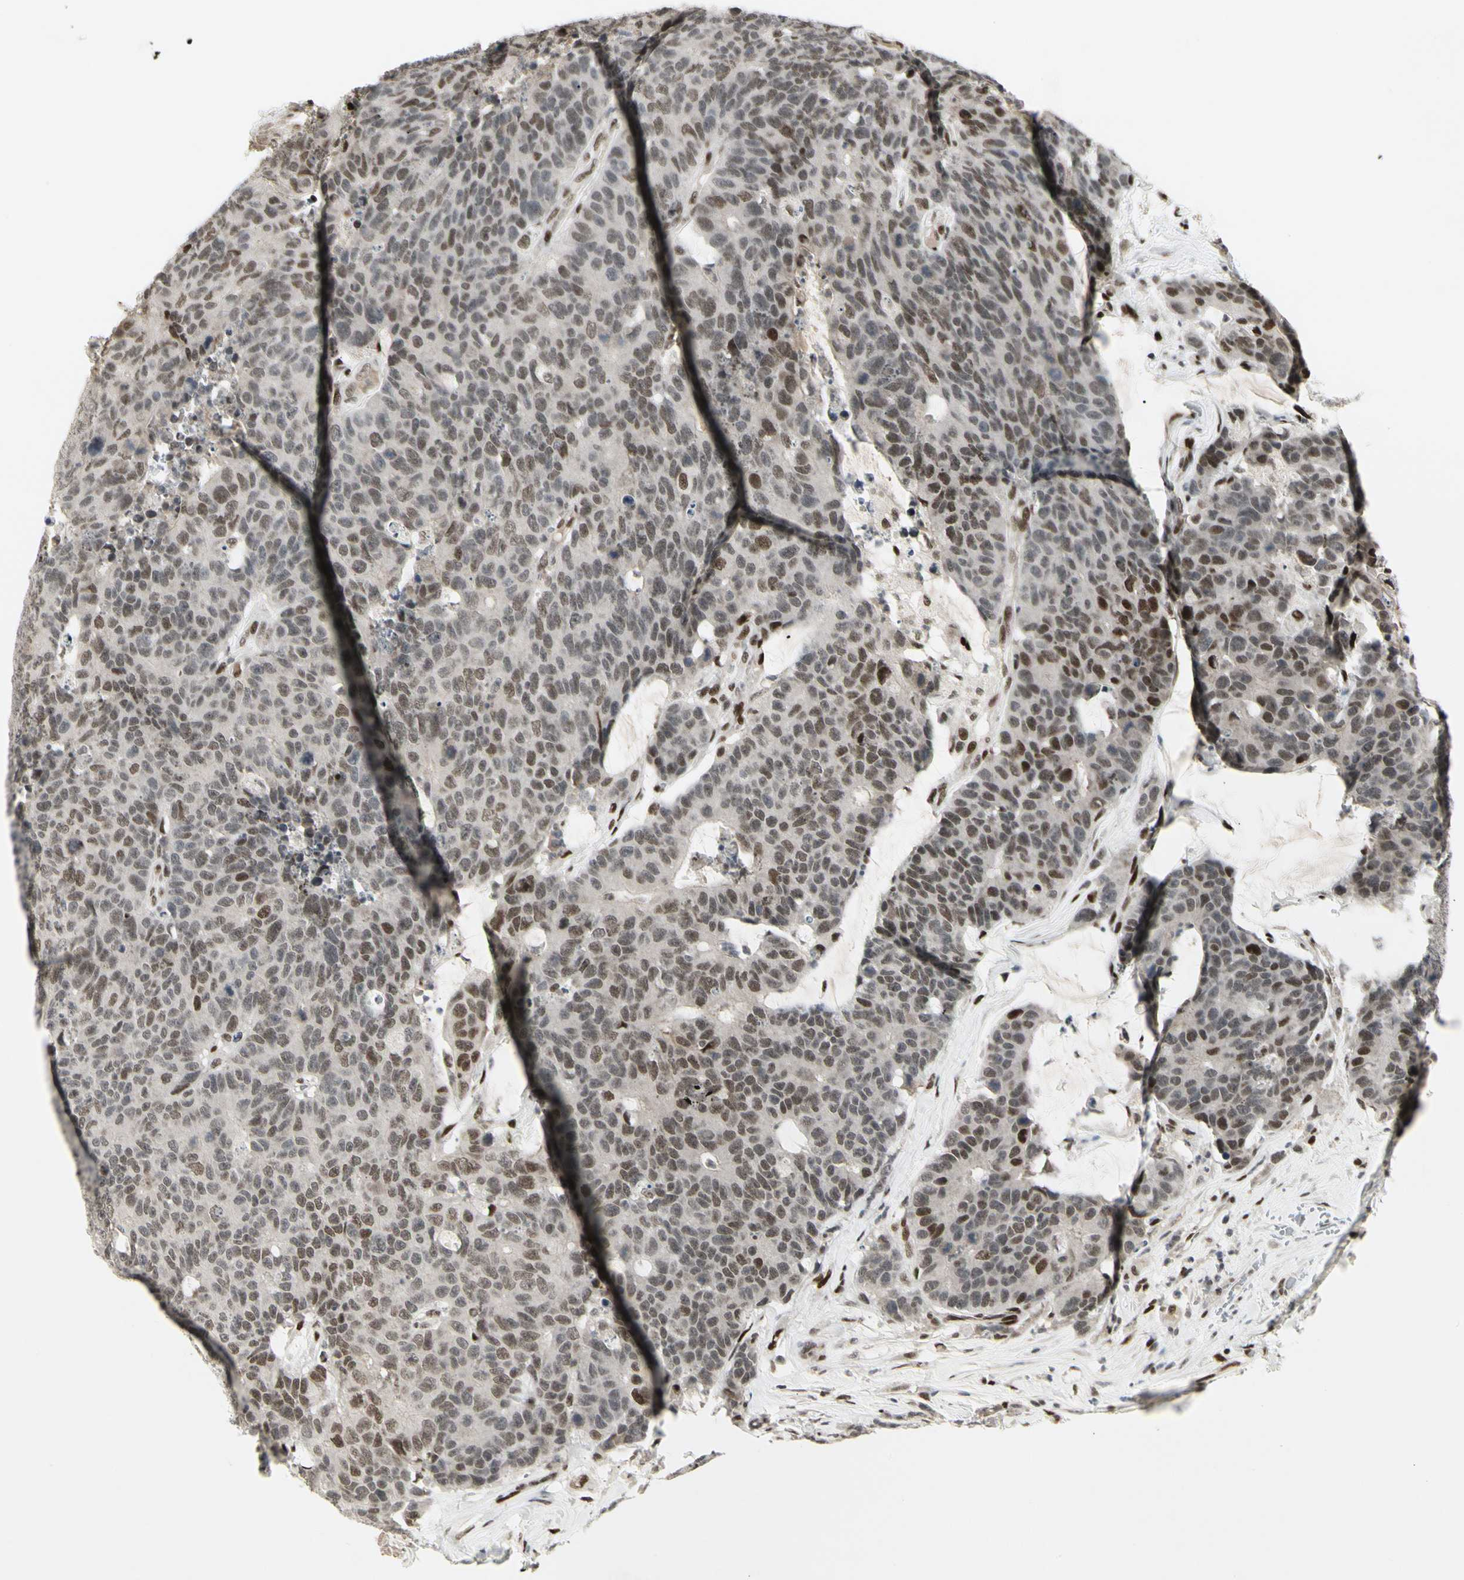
{"staining": {"intensity": "moderate", "quantity": "25%-75%", "location": "nuclear"}, "tissue": "colorectal cancer", "cell_type": "Tumor cells", "image_type": "cancer", "snomed": [{"axis": "morphology", "description": "Adenocarcinoma, NOS"}, {"axis": "topography", "description": "Colon"}], "caption": "Protein expression analysis of human colorectal cancer reveals moderate nuclear positivity in about 25%-75% of tumor cells.", "gene": "FOXJ2", "patient": {"sex": "female", "age": 86}}